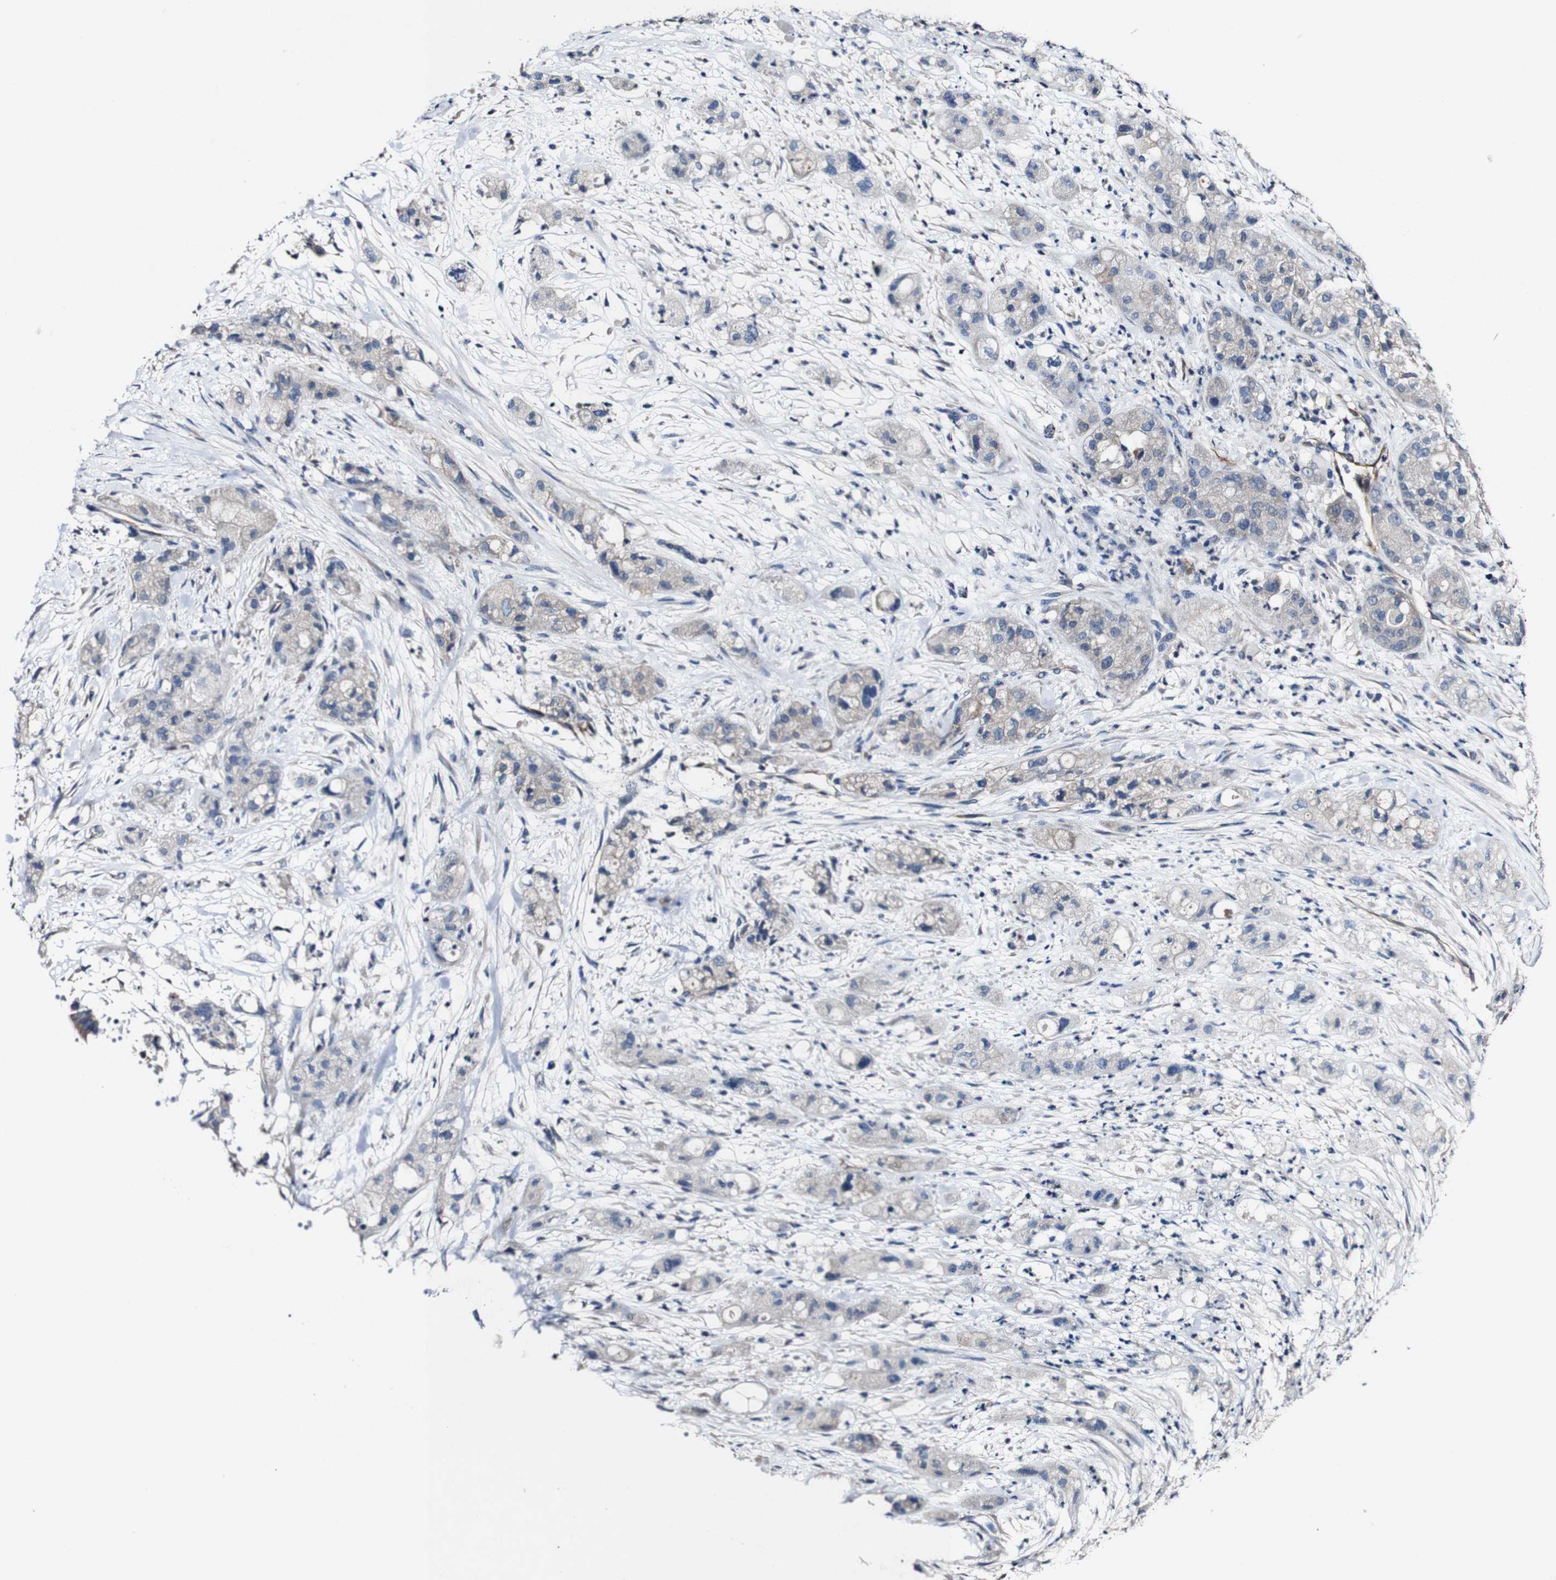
{"staining": {"intensity": "negative", "quantity": "none", "location": "none"}, "tissue": "pancreatic cancer", "cell_type": "Tumor cells", "image_type": "cancer", "snomed": [{"axis": "morphology", "description": "Adenocarcinoma, NOS"}, {"axis": "topography", "description": "Pancreas"}], "caption": "Immunohistochemistry (IHC) photomicrograph of adenocarcinoma (pancreatic) stained for a protein (brown), which exhibits no expression in tumor cells. Nuclei are stained in blue.", "gene": "GRAMD1A", "patient": {"sex": "female", "age": 78}}